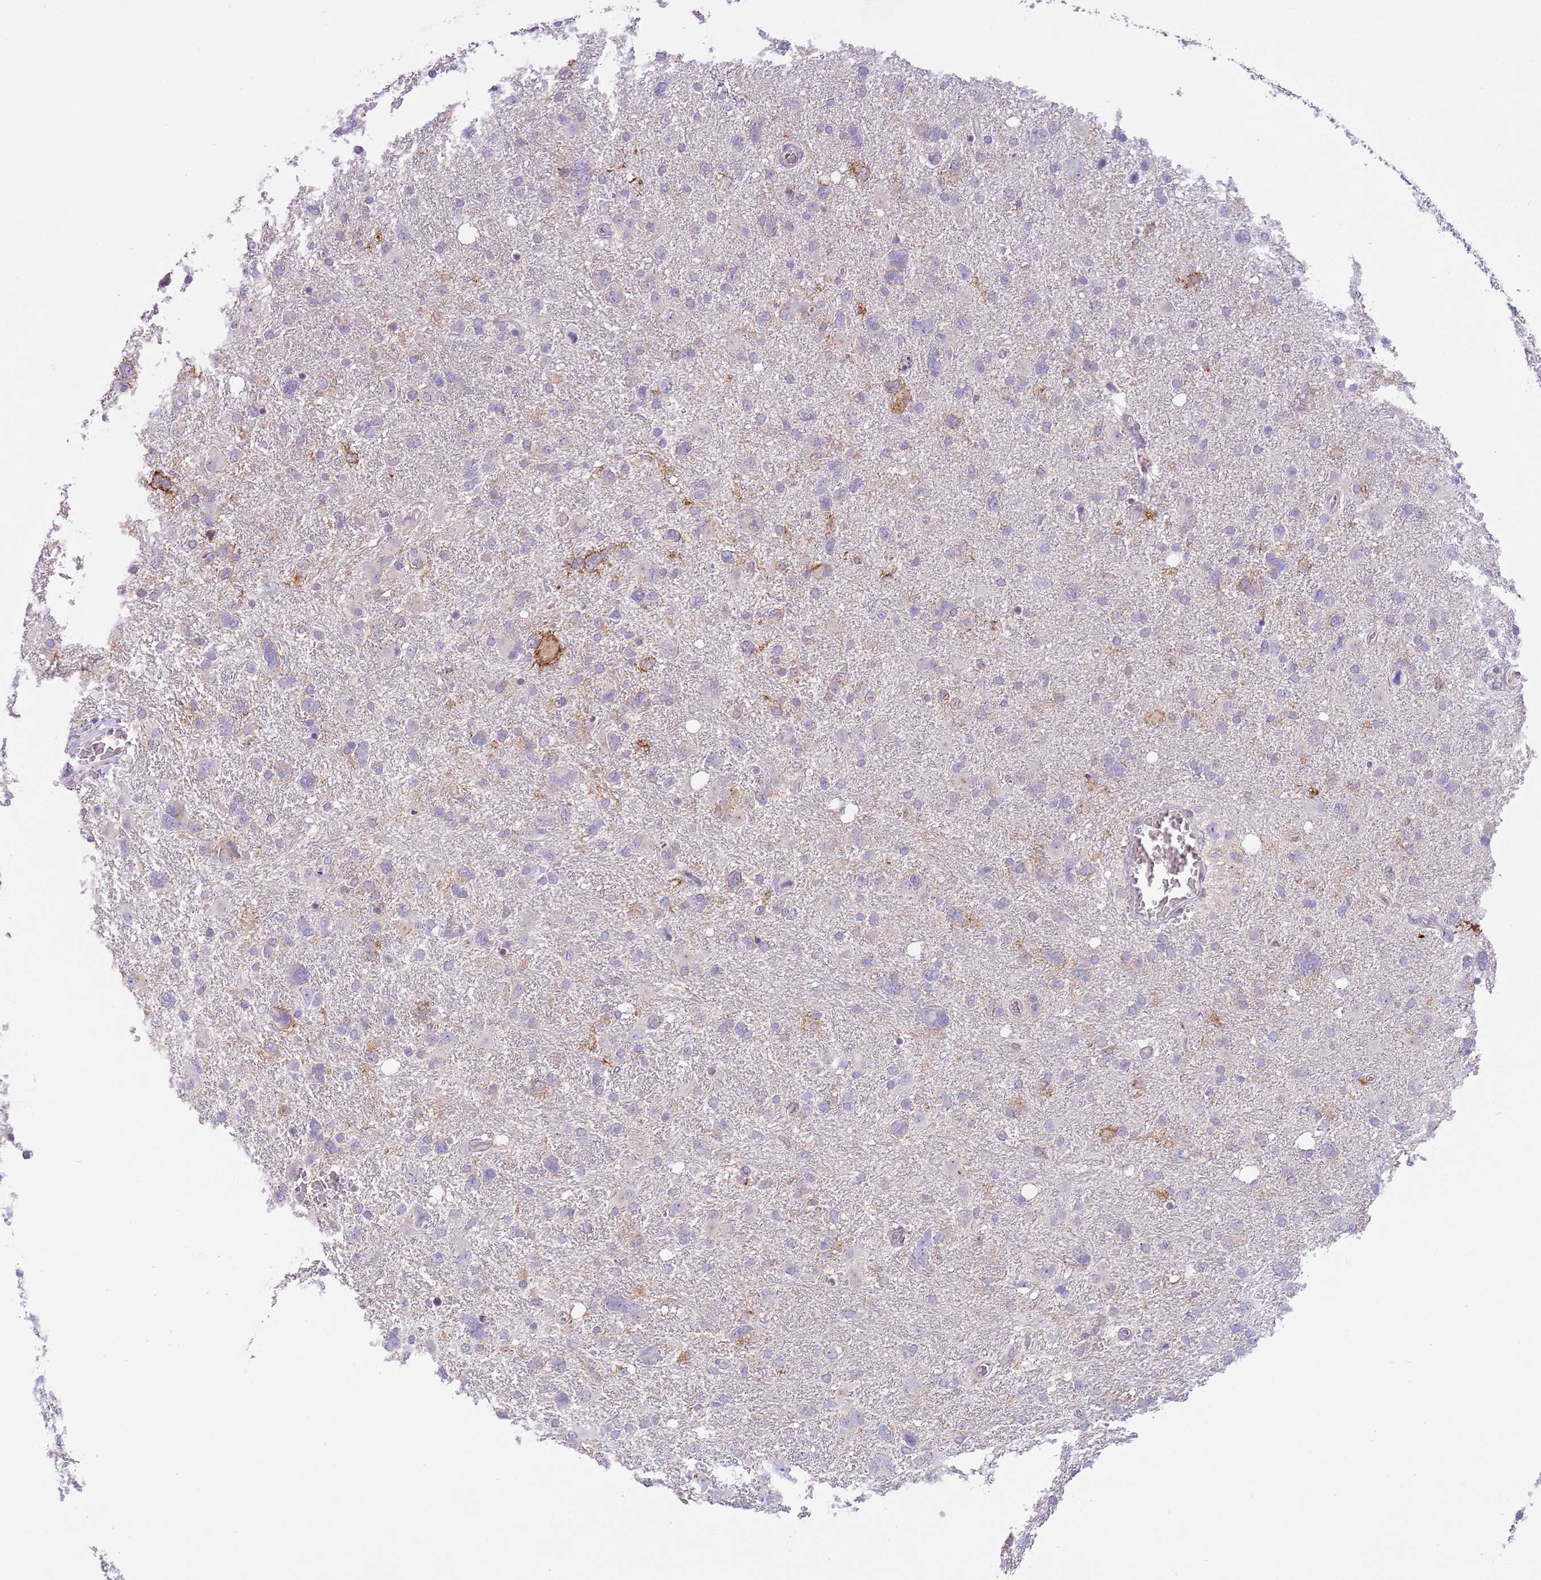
{"staining": {"intensity": "negative", "quantity": "none", "location": "none"}, "tissue": "glioma", "cell_type": "Tumor cells", "image_type": "cancer", "snomed": [{"axis": "morphology", "description": "Glioma, malignant, High grade"}, {"axis": "topography", "description": "Brain"}], "caption": "There is no significant expression in tumor cells of glioma.", "gene": "CFAP73", "patient": {"sex": "male", "age": 61}}